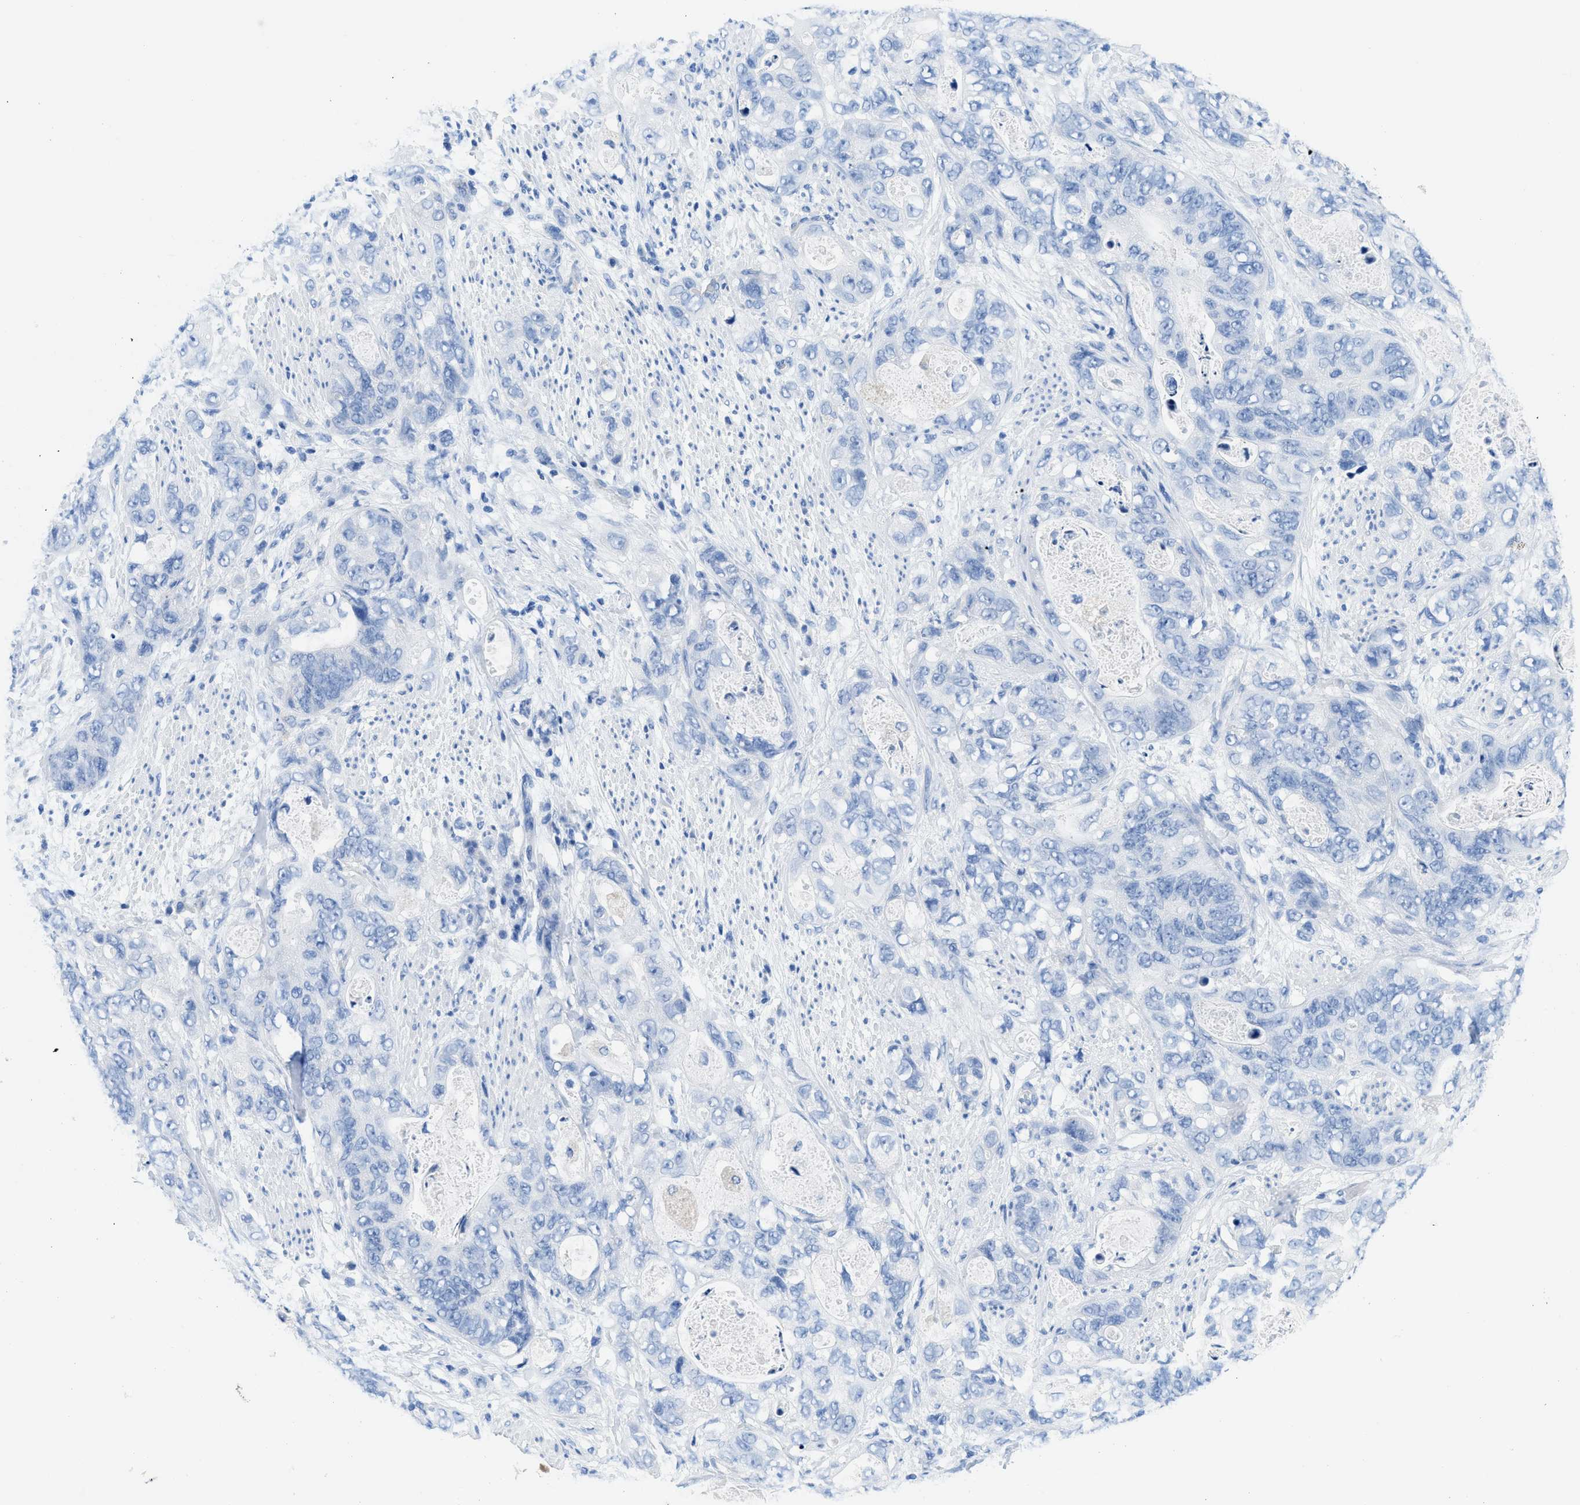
{"staining": {"intensity": "negative", "quantity": "none", "location": "none"}, "tissue": "stomach cancer", "cell_type": "Tumor cells", "image_type": "cancer", "snomed": [{"axis": "morphology", "description": "Adenocarcinoma, NOS"}, {"axis": "topography", "description": "Stomach"}], "caption": "An IHC histopathology image of stomach adenocarcinoma is shown. There is no staining in tumor cells of stomach adenocarcinoma.", "gene": "NEB", "patient": {"sex": "female", "age": 89}}